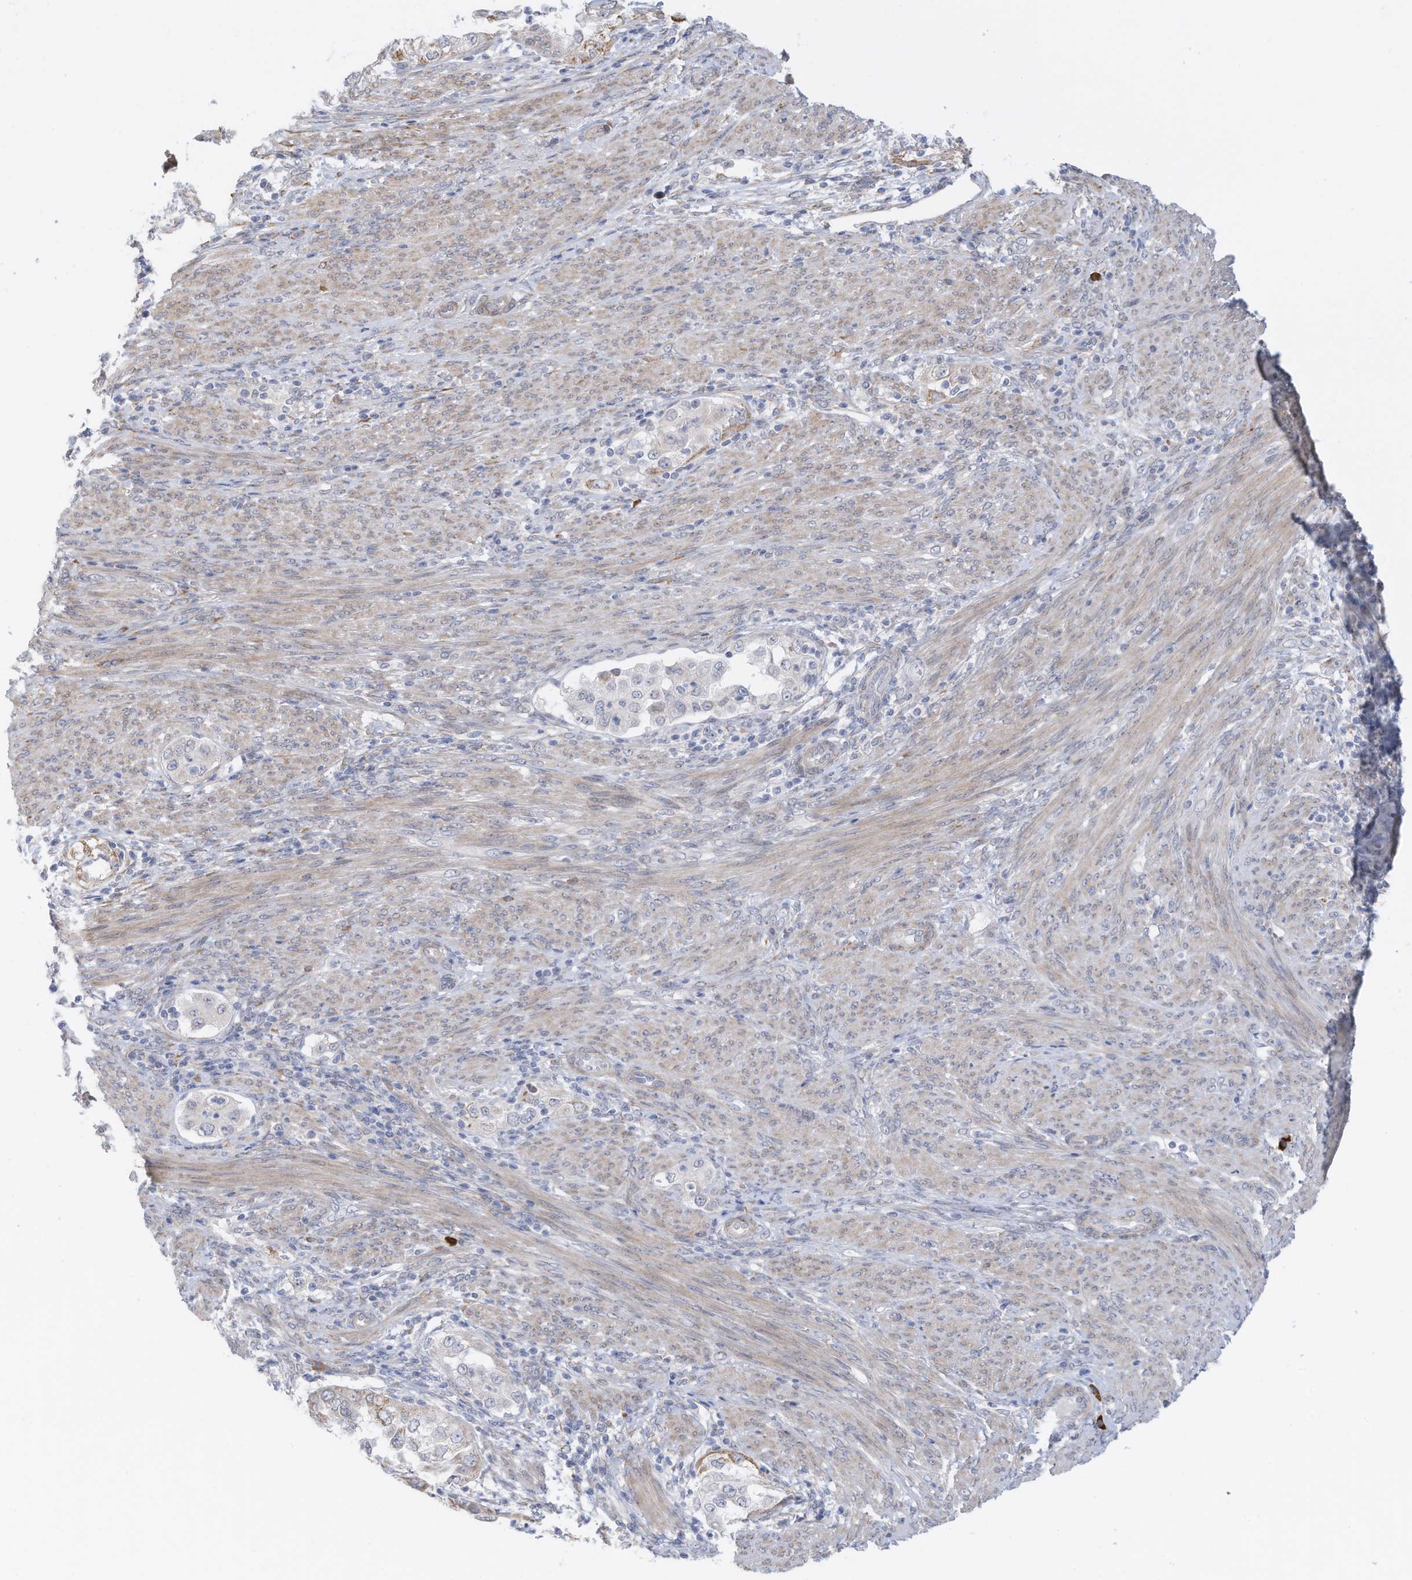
{"staining": {"intensity": "negative", "quantity": "none", "location": "none"}, "tissue": "endometrial cancer", "cell_type": "Tumor cells", "image_type": "cancer", "snomed": [{"axis": "morphology", "description": "Adenocarcinoma, NOS"}, {"axis": "topography", "description": "Endometrium"}], "caption": "A micrograph of human endometrial cancer (adenocarcinoma) is negative for staining in tumor cells.", "gene": "ZNF292", "patient": {"sex": "female", "age": 85}}